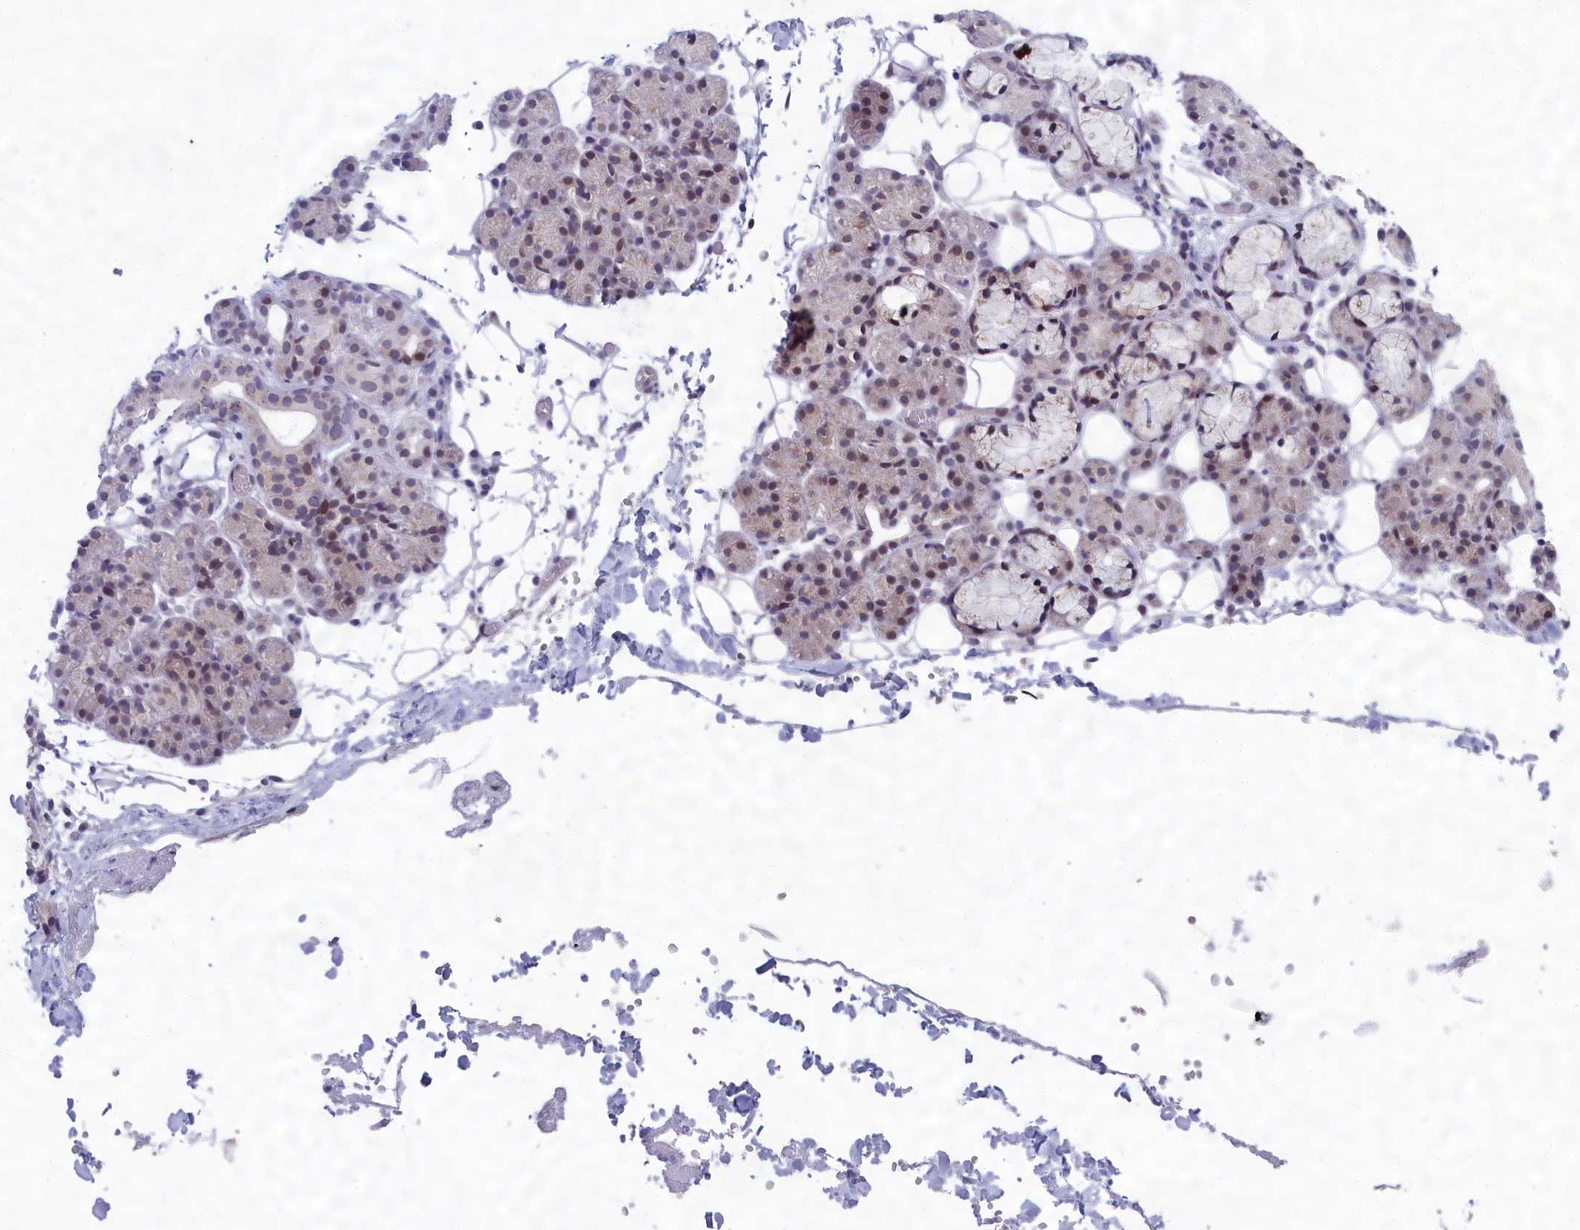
{"staining": {"intensity": "weak", "quantity": "<25%", "location": "nuclear"}, "tissue": "salivary gland", "cell_type": "Glandular cells", "image_type": "normal", "snomed": [{"axis": "morphology", "description": "Normal tissue, NOS"}, {"axis": "topography", "description": "Salivary gland"}], "caption": "Immunohistochemistry micrograph of normal salivary gland stained for a protein (brown), which displays no positivity in glandular cells. (DAB (3,3'-diaminobenzidine) immunohistochemistry (IHC) visualized using brightfield microscopy, high magnification).", "gene": "GPSM1", "patient": {"sex": "male", "age": 63}}